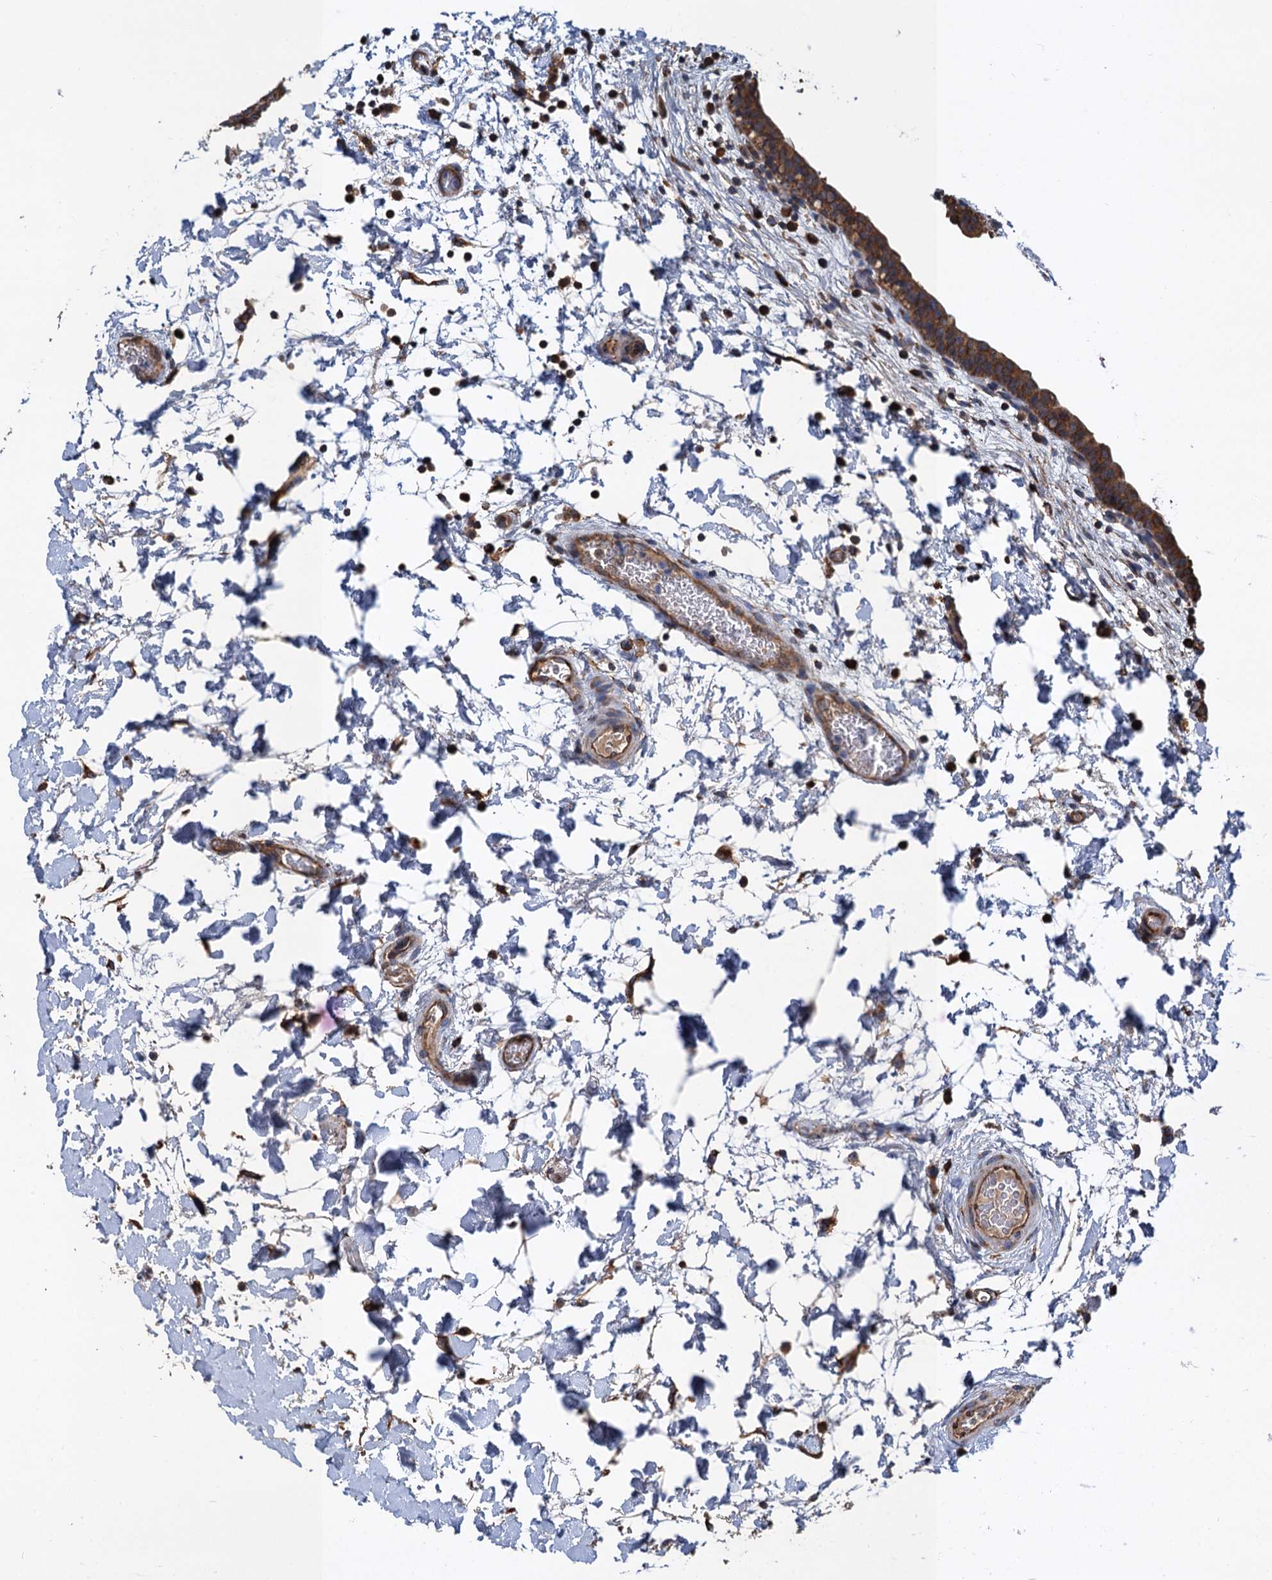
{"staining": {"intensity": "moderate", "quantity": ">75%", "location": "cytoplasmic/membranous"}, "tissue": "urinary bladder", "cell_type": "Urothelial cells", "image_type": "normal", "snomed": [{"axis": "morphology", "description": "Normal tissue, NOS"}, {"axis": "topography", "description": "Urinary bladder"}], "caption": "DAB immunohistochemical staining of benign human urinary bladder reveals moderate cytoplasmic/membranous protein expression in approximately >75% of urothelial cells.", "gene": "LINS1", "patient": {"sex": "male", "age": 83}}